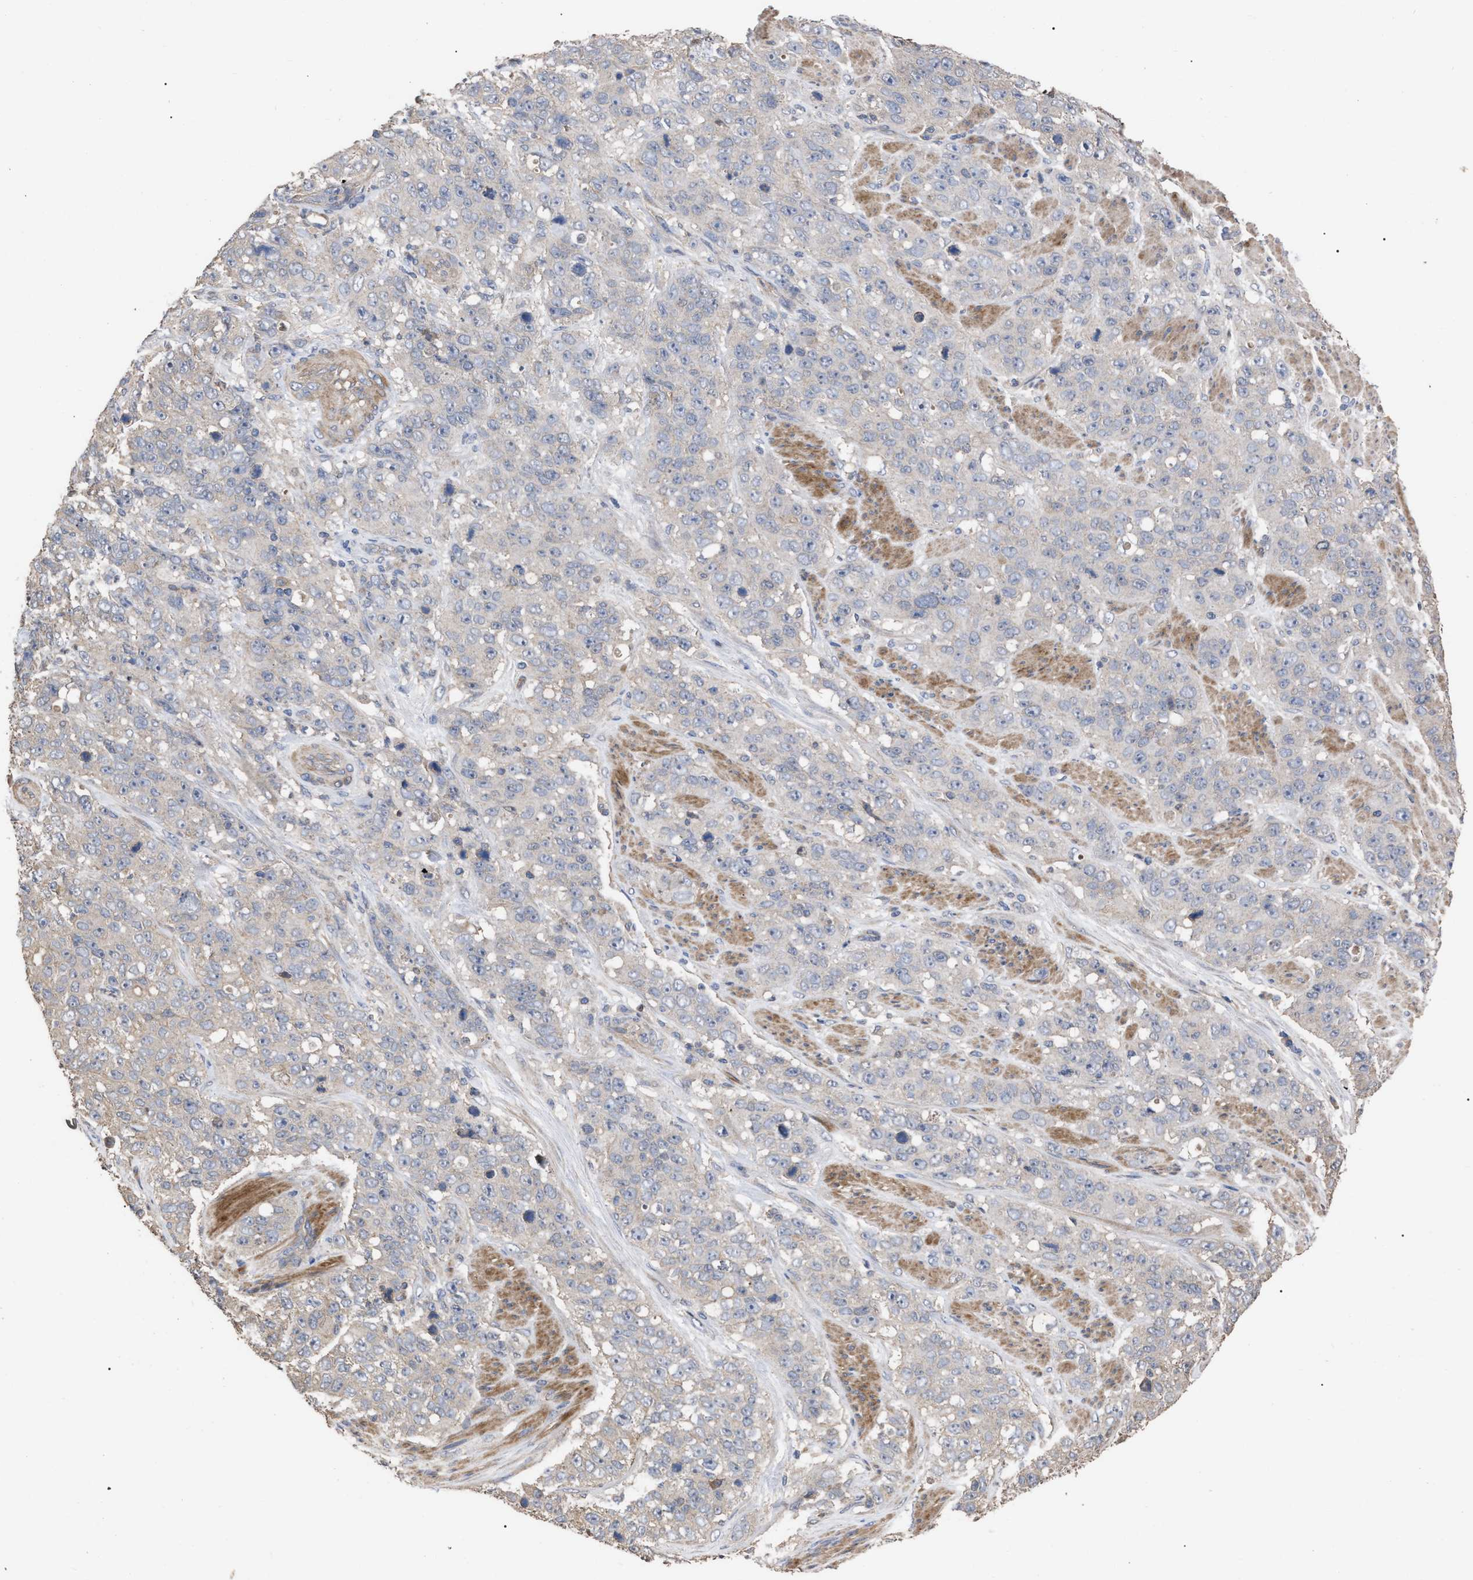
{"staining": {"intensity": "negative", "quantity": "none", "location": "none"}, "tissue": "stomach cancer", "cell_type": "Tumor cells", "image_type": "cancer", "snomed": [{"axis": "morphology", "description": "Adenocarcinoma, NOS"}, {"axis": "topography", "description": "Stomach"}], "caption": "Protein analysis of stomach adenocarcinoma reveals no significant staining in tumor cells.", "gene": "BTN2A1", "patient": {"sex": "male", "age": 48}}